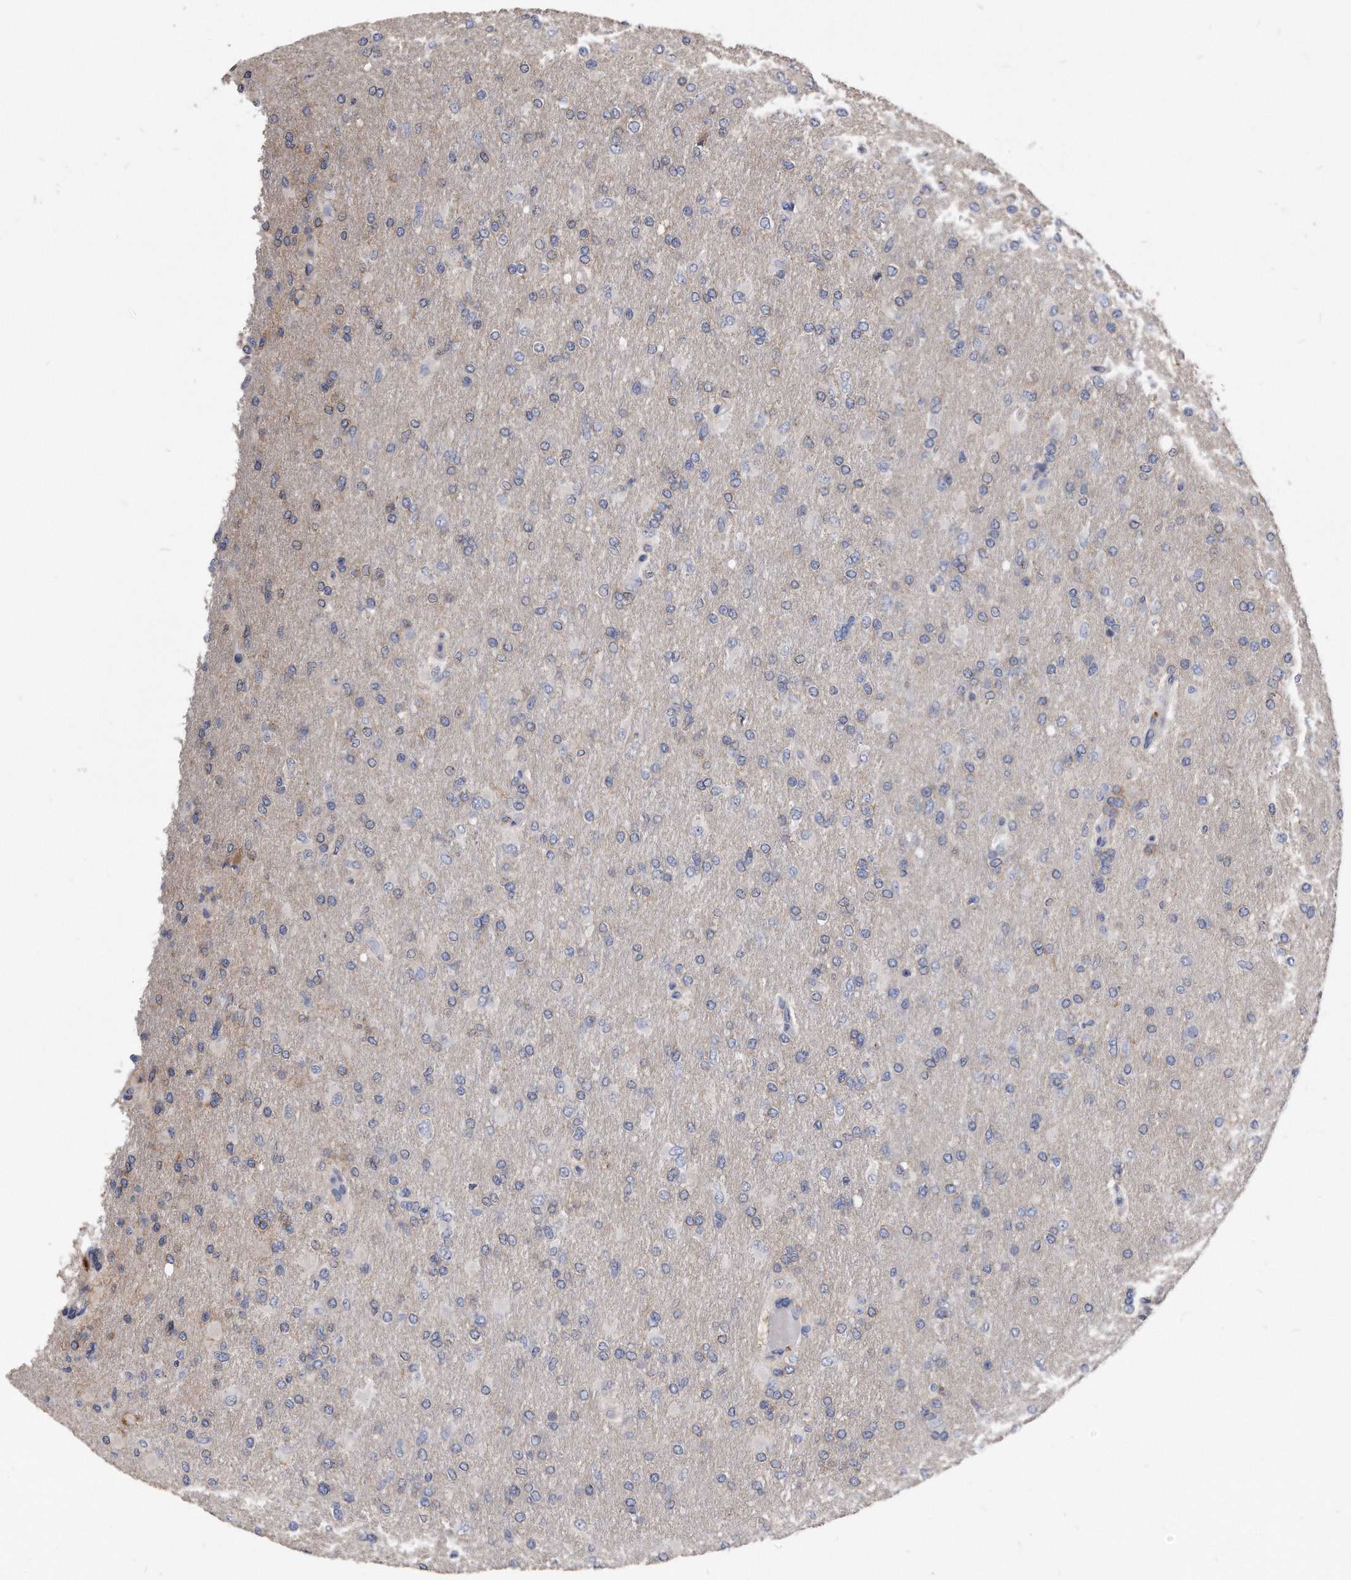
{"staining": {"intensity": "negative", "quantity": "none", "location": "none"}, "tissue": "glioma", "cell_type": "Tumor cells", "image_type": "cancer", "snomed": [{"axis": "morphology", "description": "Glioma, malignant, High grade"}, {"axis": "topography", "description": "Cerebral cortex"}], "caption": "Human malignant glioma (high-grade) stained for a protein using immunohistochemistry exhibits no expression in tumor cells.", "gene": "IL20RA", "patient": {"sex": "female", "age": 36}}